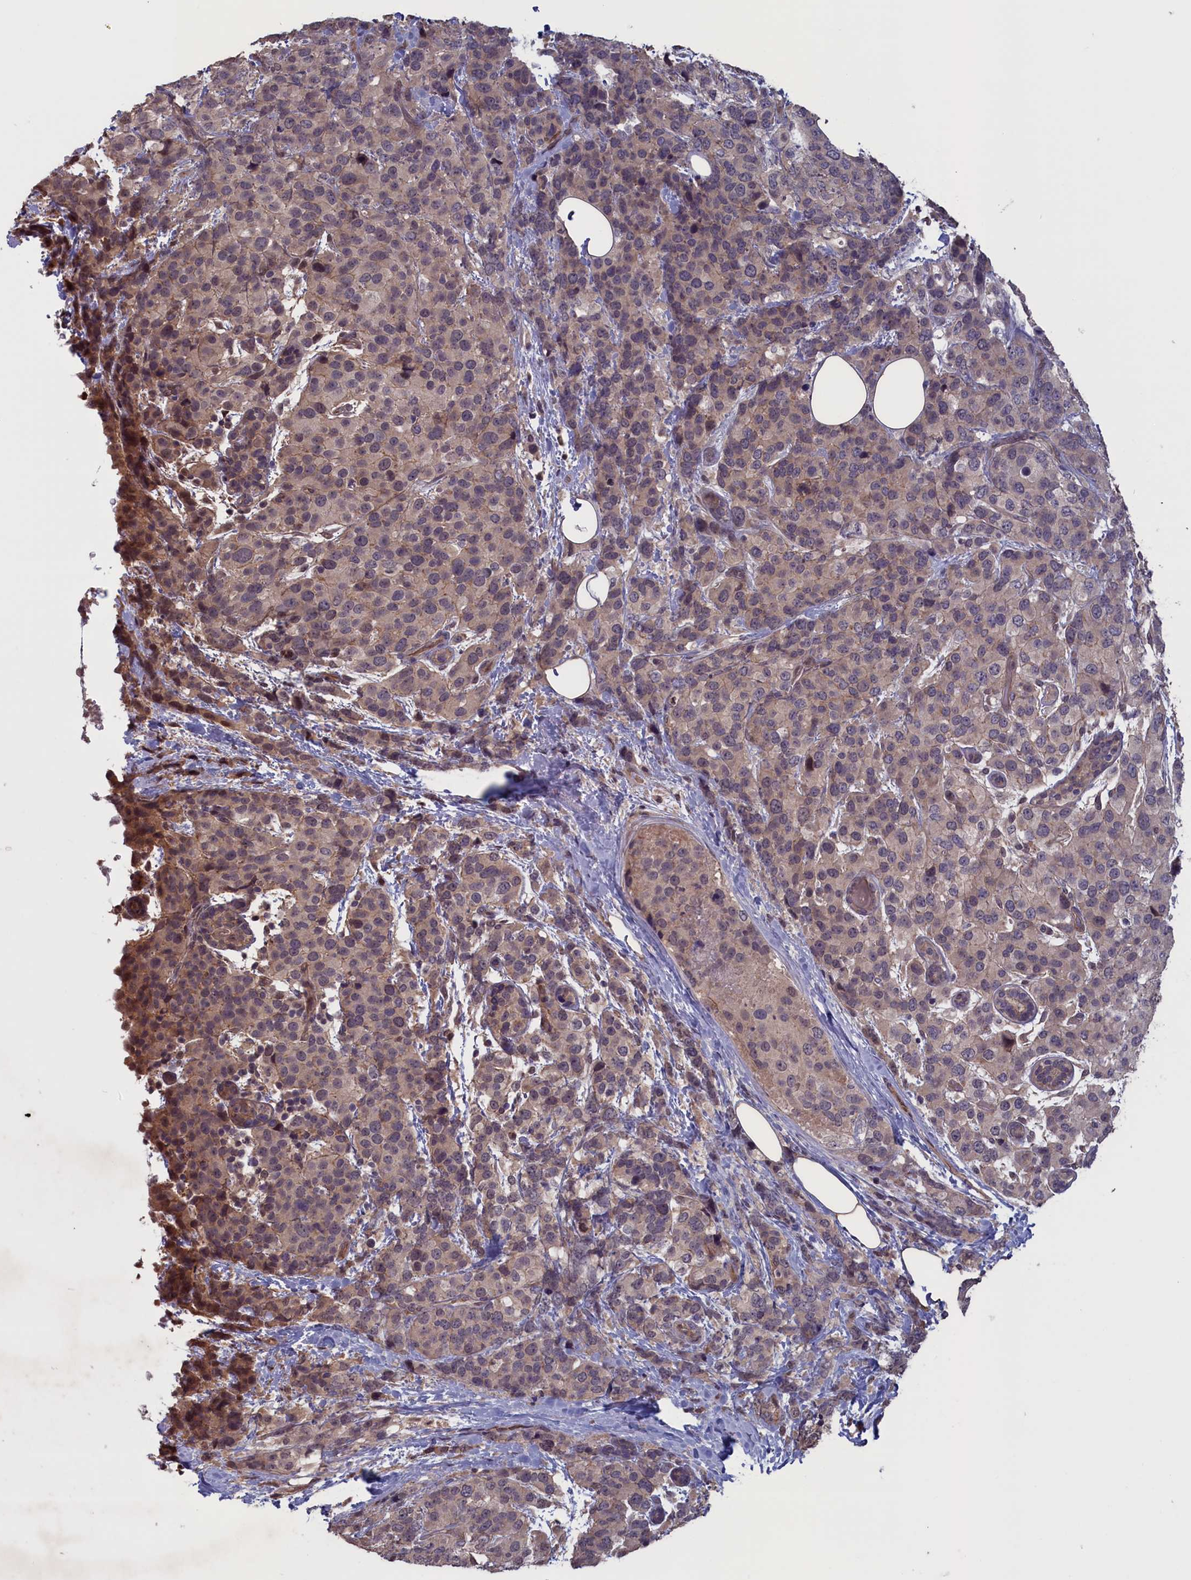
{"staining": {"intensity": "weak", "quantity": "25%-75%", "location": "cytoplasmic/membranous"}, "tissue": "breast cancer", "cell_type": "Tumor cells", "image_type": "cancer", "snomed": [{"axis": "morphology", "description": "Lobular carcinoma"}, {"axis": "topography", "description": "Breast"}], "caption": "The micrograph exhibits immunohistochemical staining of breast lobular carcinoma. There is weak cytoplasmic/membranous positivity is present in about 25%-75% of tumor cells. Ihc stains the protein of interest in brown and the nuclei are stained blue.", "gene": "PLP2", "patient": {"sex": "female", "age": 59}}